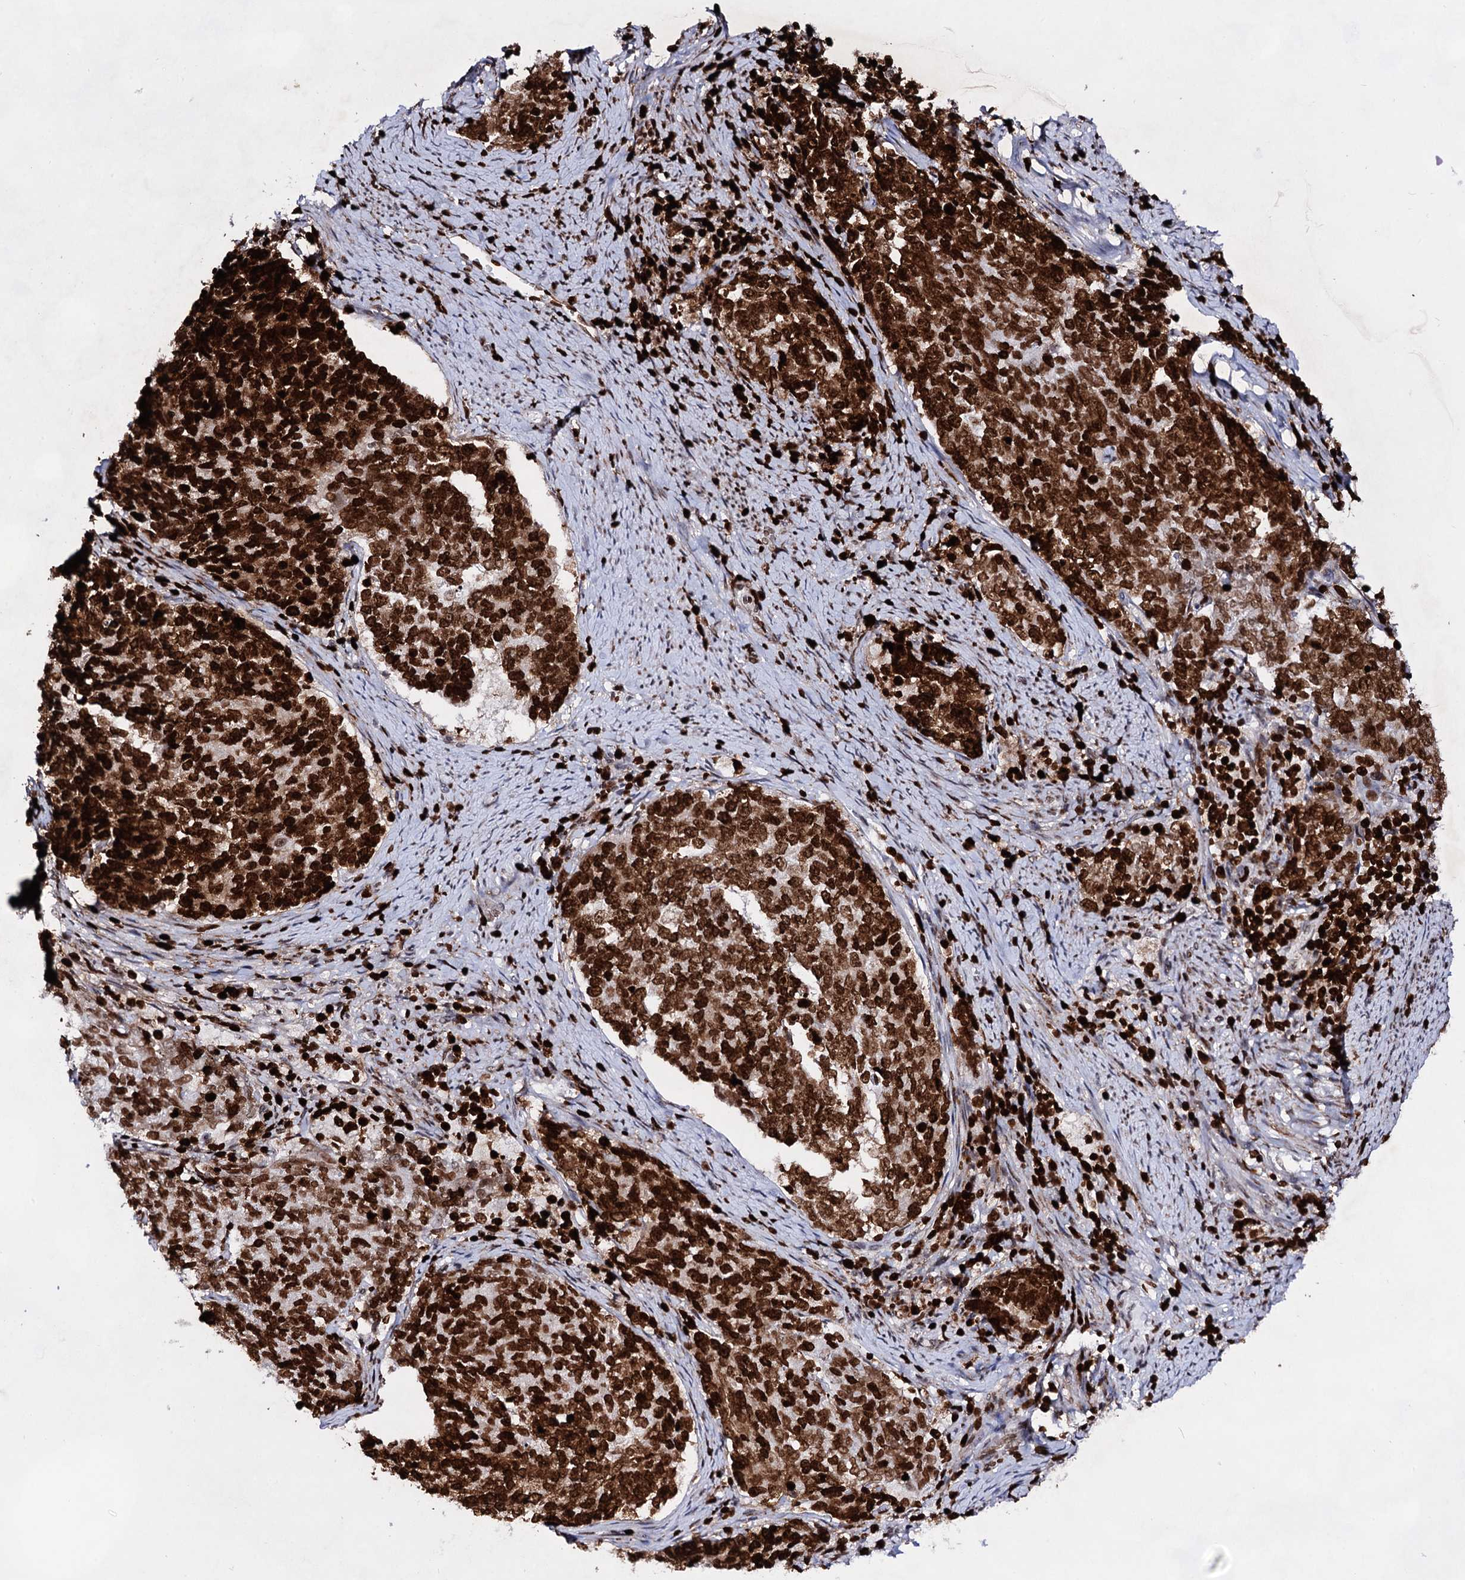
{"staining": {"intensity": "strong", "quantity": ">75%", "location": "nuclear"}, "tissue": "endometrial cancer", "cell_type": "Tumor cells", "image_type": "cancer", "snomed": [{"axis": "morphology", "description": "Adenocarcinoma, NOS"}, {"axis": "topography", "description": "Endometrium"}], "caption": "Protein expression analysis of endometrial cancer displays strong nuclear expression in about >75% of tumor cells.", "gene": "HMGB2", "patient": {"sex": "female", "age": 80}}